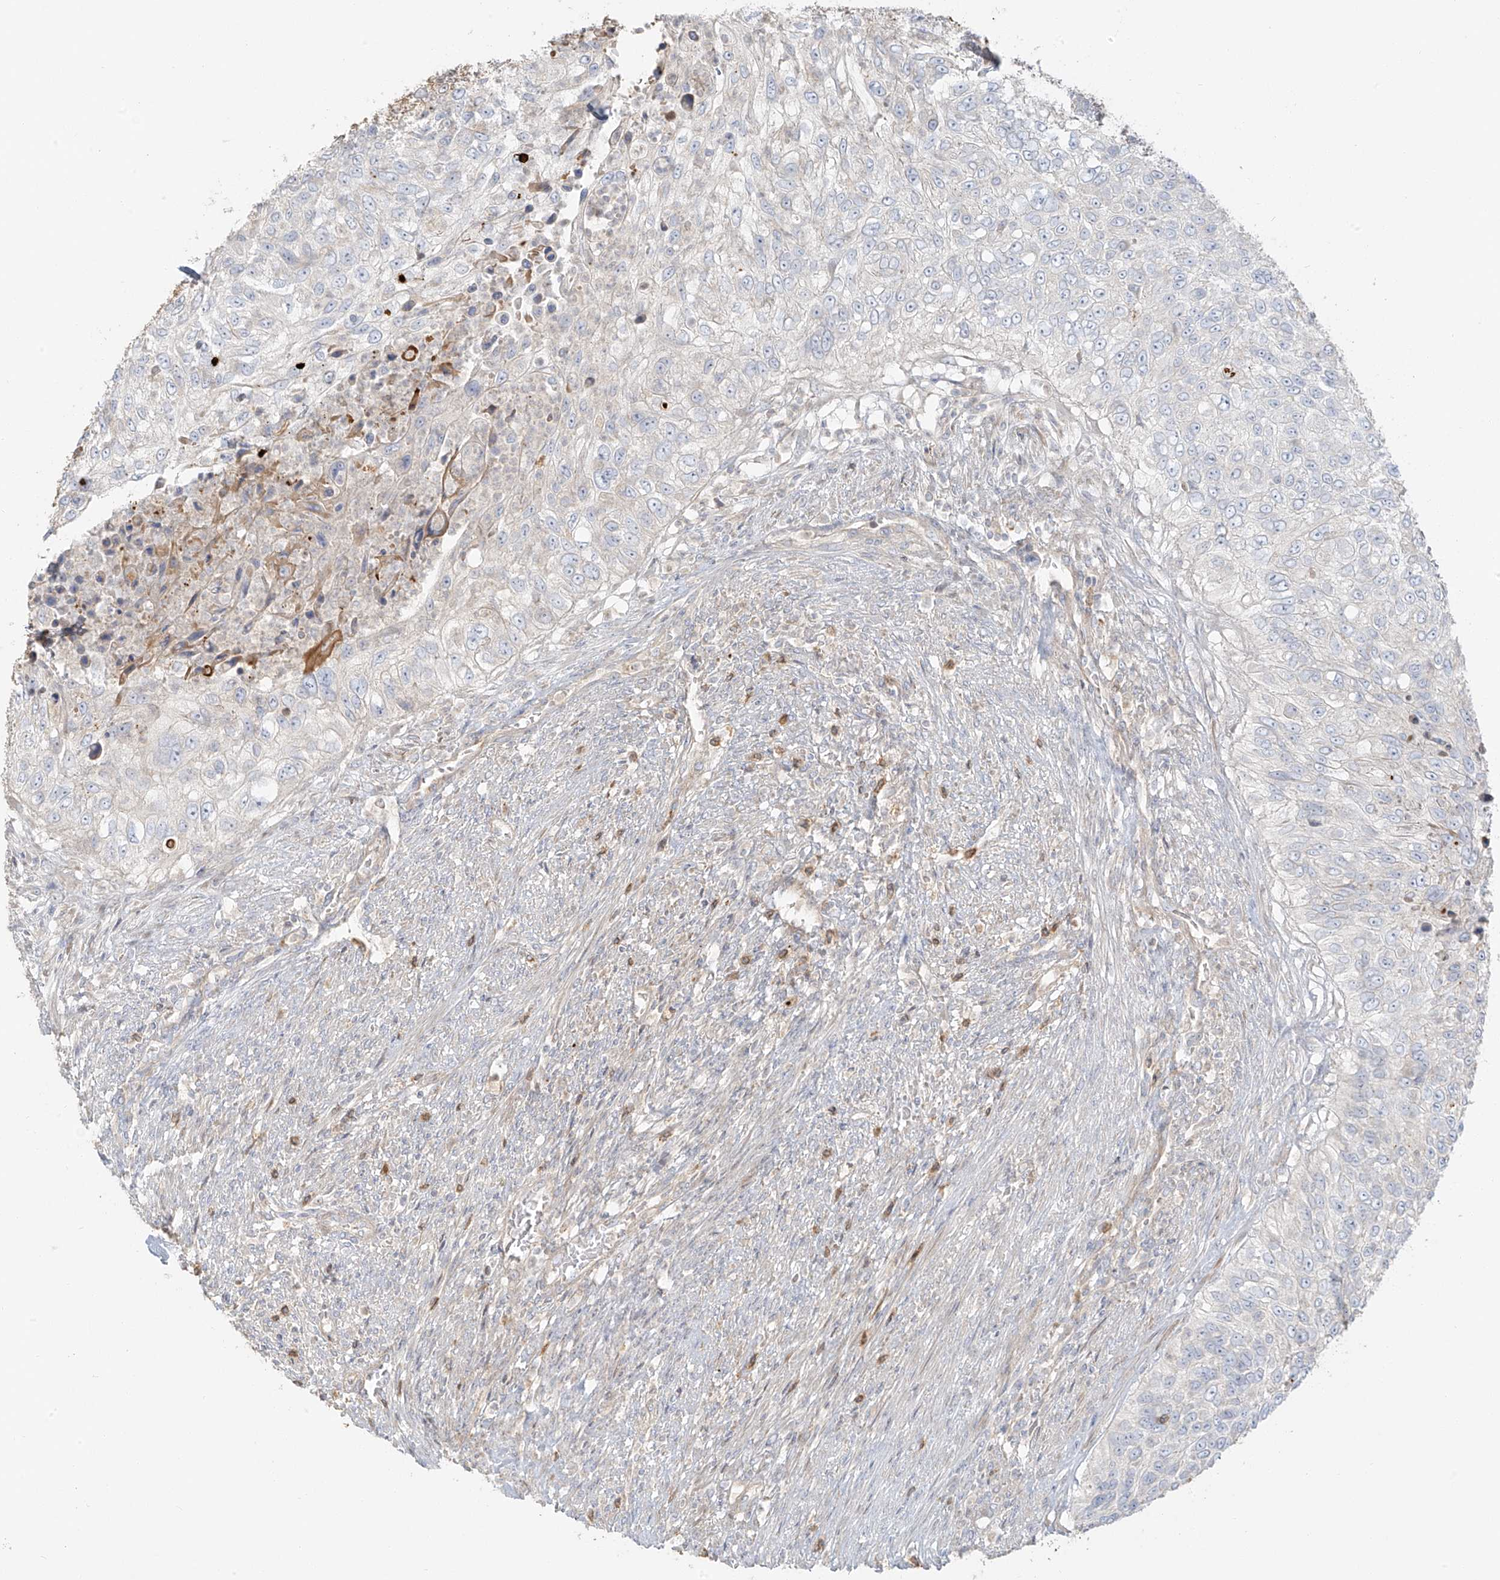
{"staining": {"intensity": "negative", "quantity": "none", "location": "none"}, "tissue": "urothelial cancer", "cell_type": "Tumor cells", "image_type": "cancer", "snomed": [{"axis": "morphology", "description": "Urothelial carcinoma, High grade"}, {"axis": "topography", "description": "Urinary bladder"}], "caption": "An immunohistochemistry photomicrograph of urothelial cancer is shown. There is no staining in tumor cells of urothelial cancer.", "gene": "MIPEP", "patient": {"sex": "female", "age": 60}}